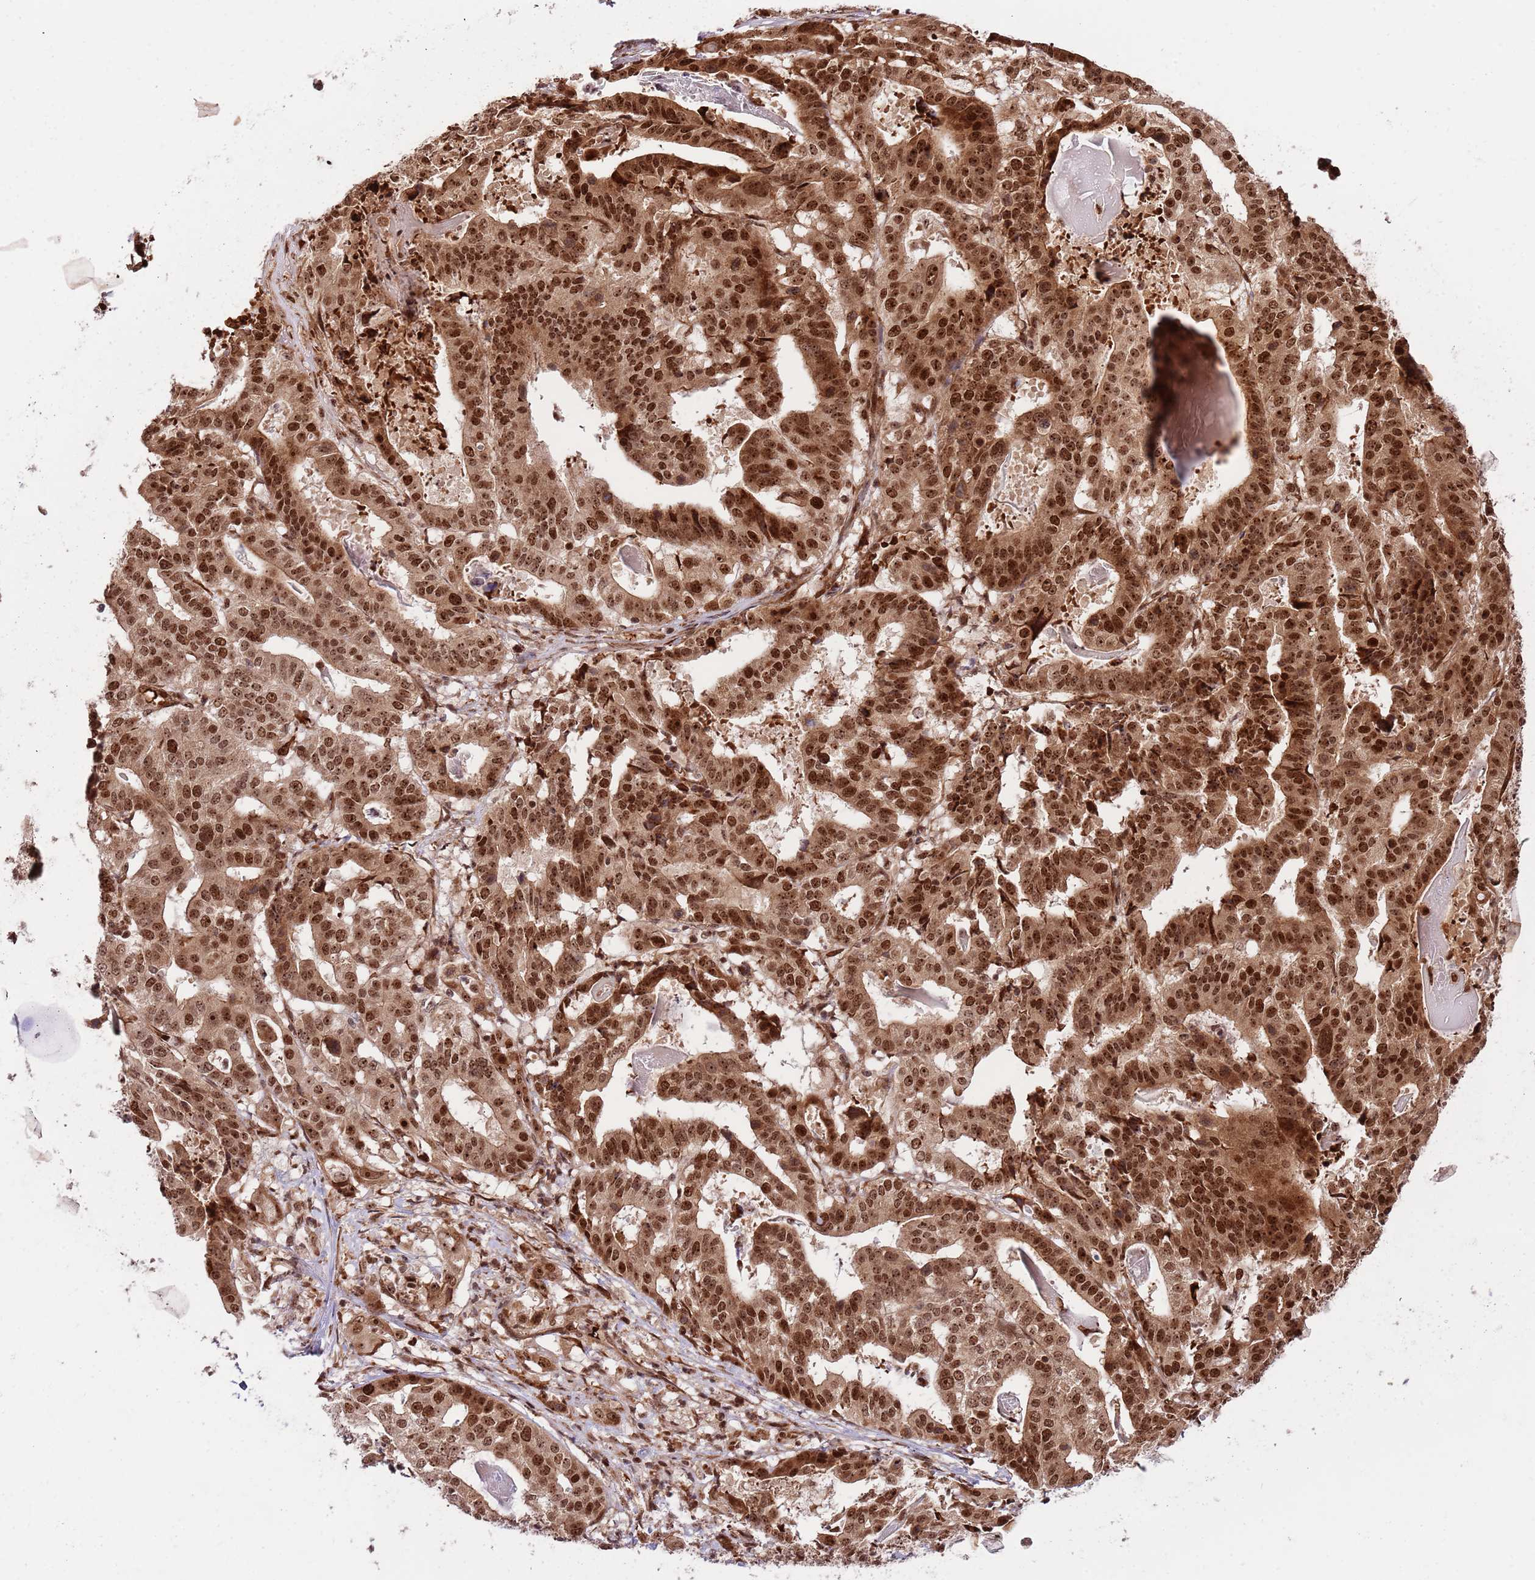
{"staining": {"intensity": "strong", "quantity": ">75%", "location": "cytoplasmic/membranous,nuclear"}, "tissue": "stomach cancer", "cell_type": "Tumor cells", "image_type": "cancer", "snomed": [{"axis": "morphology", "description": "Adenocarcinoma, NOS"}, {"axis": "topography", "description": "Stomach"}], "caption": "Stomach cancer (adenocarcinoma) stained with a brown dye shows strong cytoplasmic/membranous and nuclear positive positivity in about >75% of tumor cells.", "gene": "RIF1", "patient": {"sex": "male", "age": 48}}